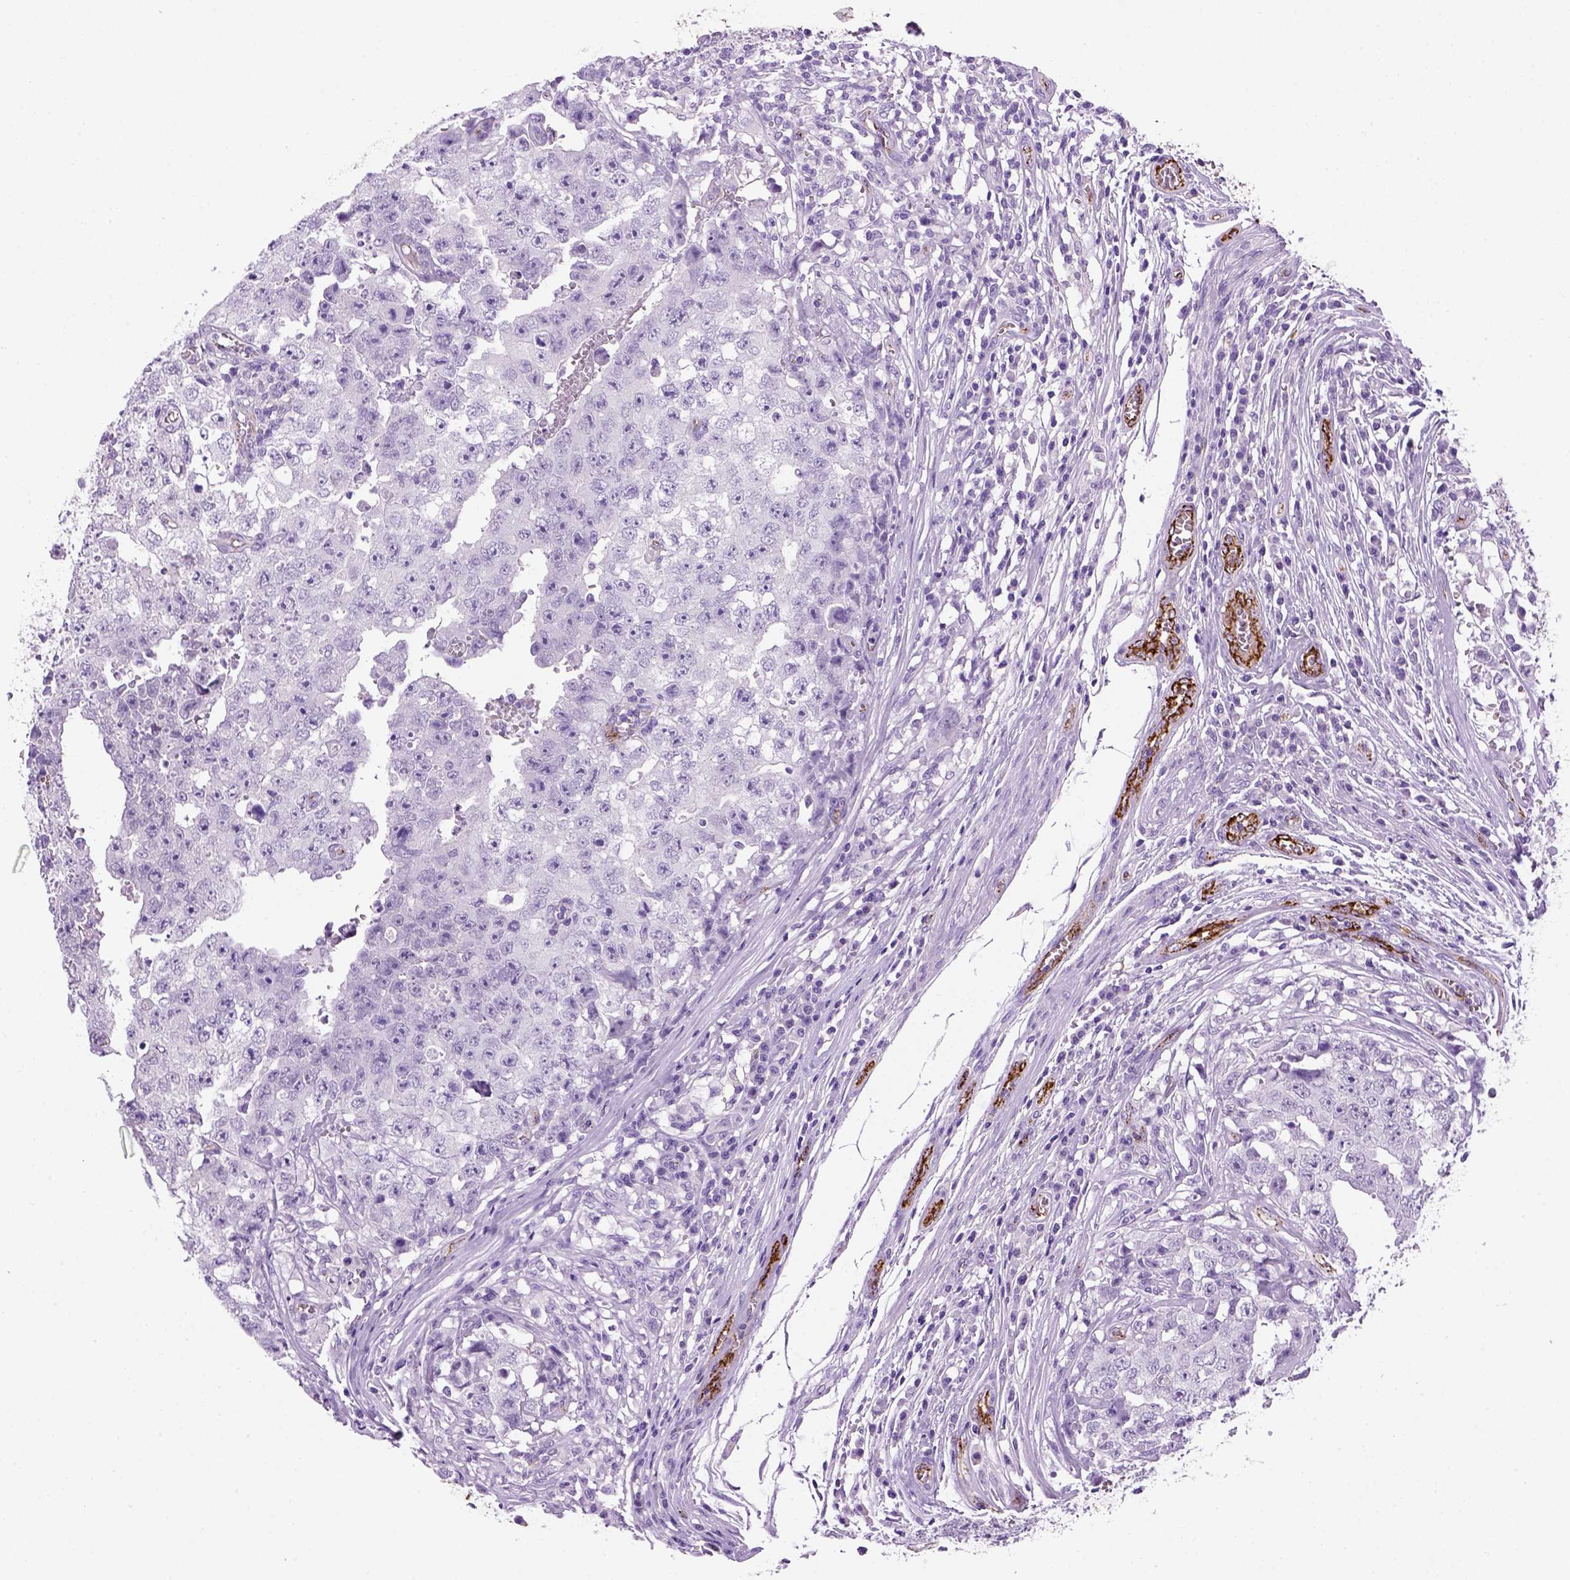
{"staining": {"intensity": "negative", "quantity": "none", "location": "none"}, "tissue": "testis cancer", "cell_type": "Tumor cells", "image_type": "cancer", "snomed": [{"axis": "morphology", "description": "Carcinoma, Embryonal, NOS"}, {"axis": "topography", "description": "Testis"}], "caption": "Tumor cells are negative for brown protein staining in testis cancer (embryonal carcinoma).", "gene": "VWF", "patient": {"sex": "male", "age": 36}}